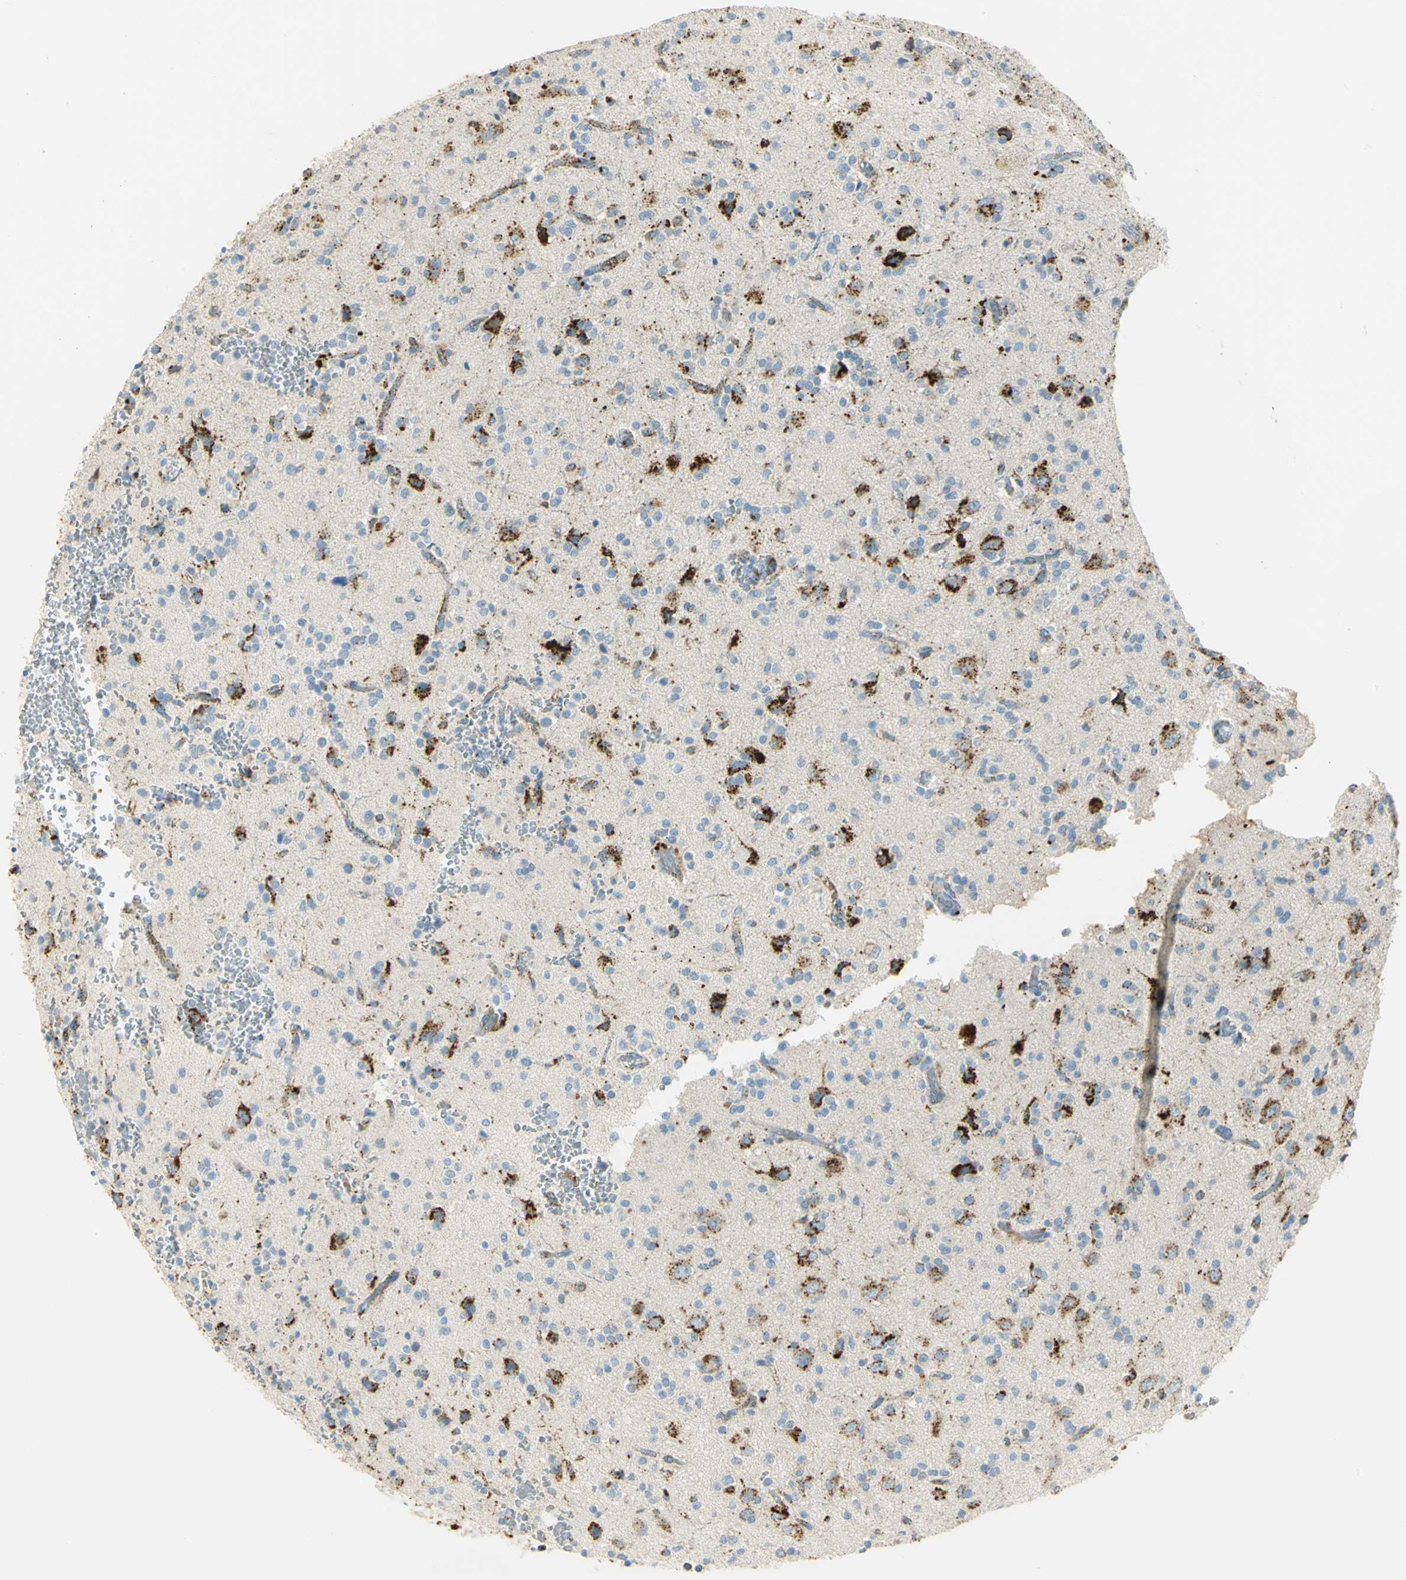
{"staining": {"intensity": "strong", "quantity": "25%-75%", "location": "cytoplasmic/membranous"}, "tissue": "glioma", "cell_type": "Tumor cells", "image_type": "cancer", "snomed": [{"axis": "morphology", "description": "Glioma, malignant, High grade"}, {"axis": "topography", "description": "Brain"}], "caption": "Immunohistochemistry (IHC) histopathology image of human glioma stained for a protein (brown), which demonstrates high levels of strong cytoplasmic/membranous positivity in about 25%-75% of tumor cells.", "gene": "ARSA", "patient": {"sex": "male", "age": 47}}